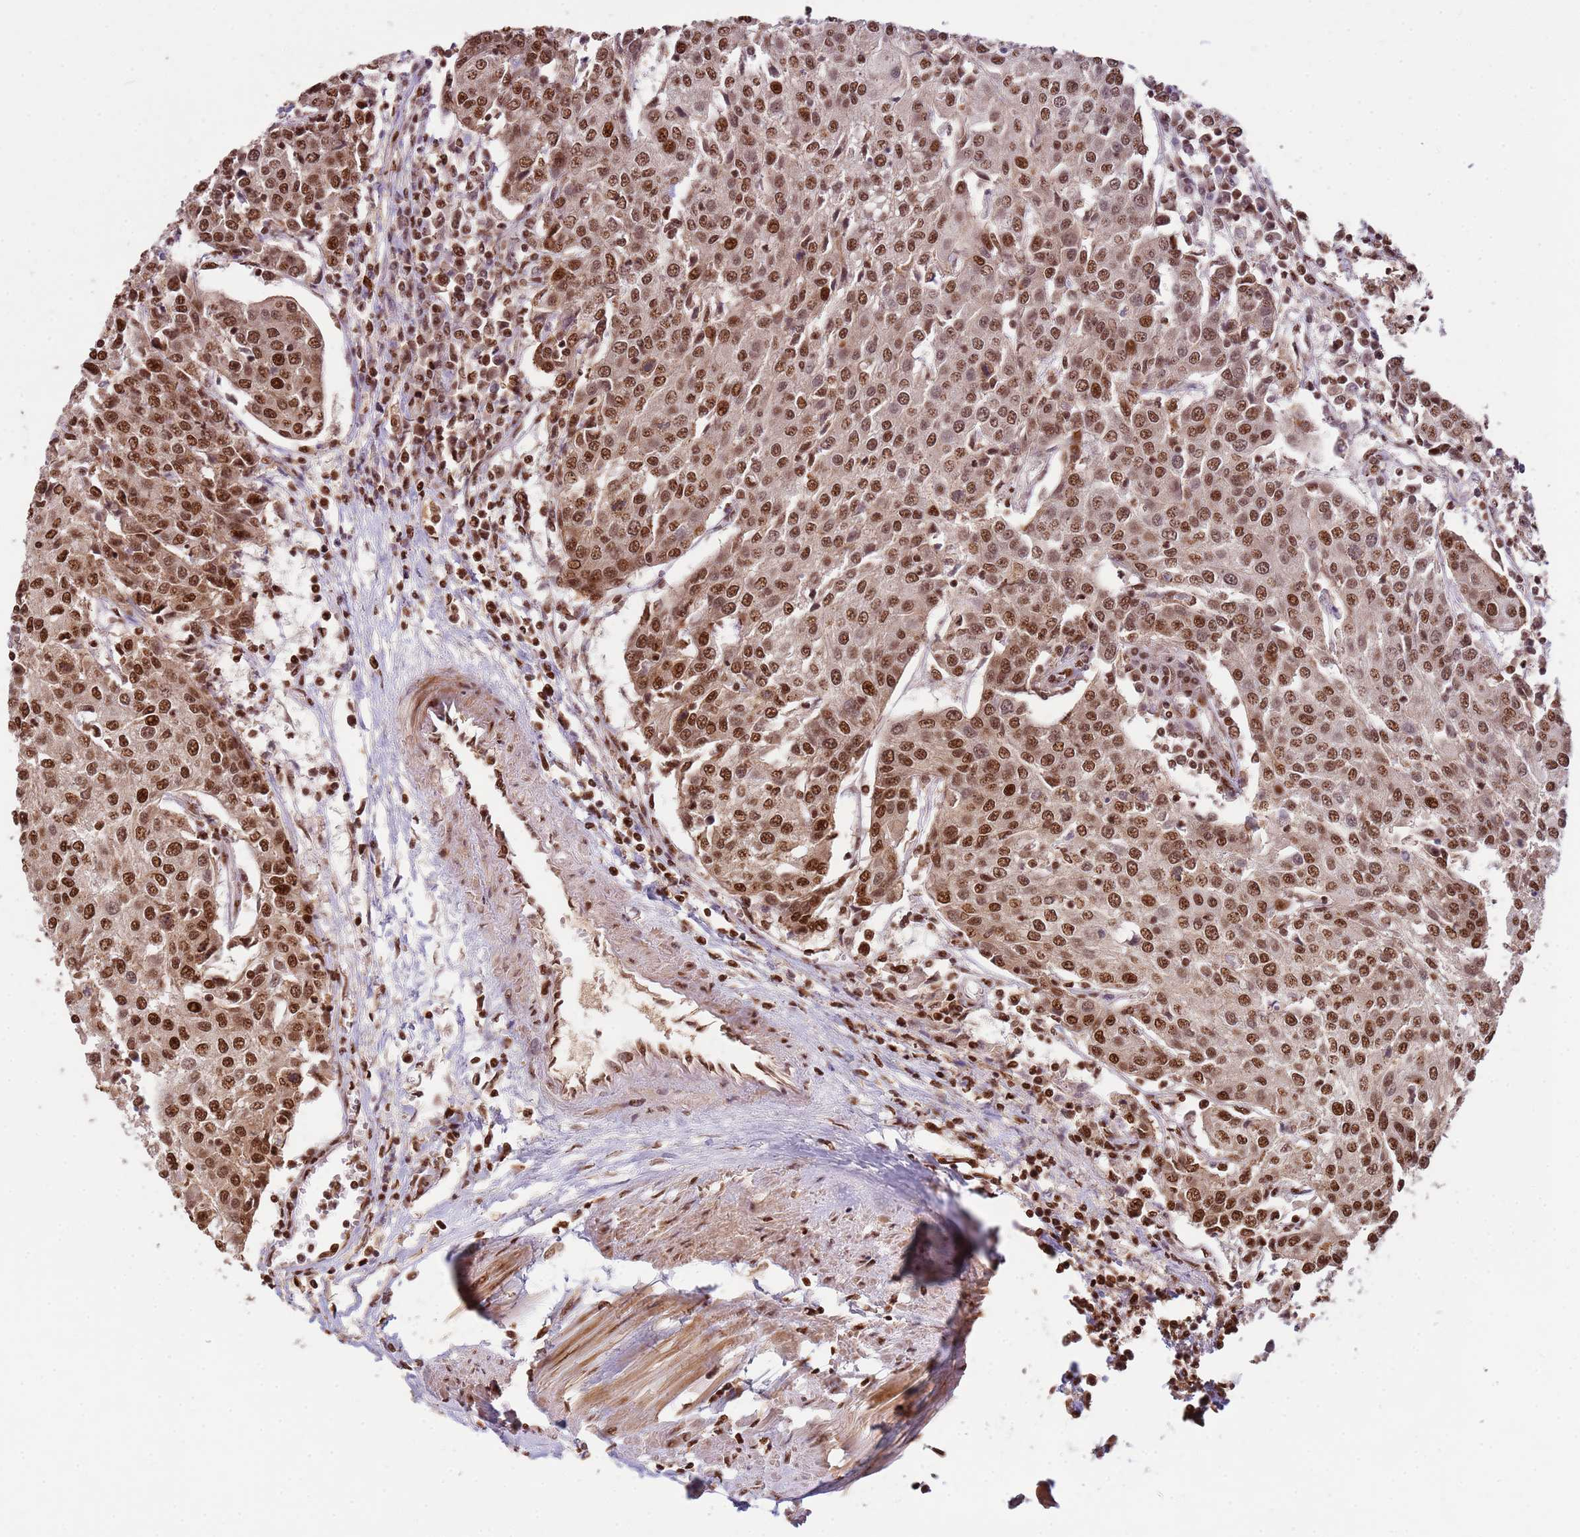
{"staining": {"intensity": "moderate", "quantity": ">75%", "location": "nuclear"}, "tissue": "urothelial cancer", "cell_type": "Tumor cells", "image_type": "cancer", "snomed": [{"axis": "morphology", "description": "Urothelial carcinoma, High grade"}, {"axis": "topography", "description": "Urinary bladder"}], "caption": "Urothelial cancer was stained to show a protein in brown. There is medium levels of moderate nuclear staining in about >75% of tumor cells. The protein of interest is shown in brown color, while the nuclei are stained blue.", "gene": "ZBTB12", "patient": {"sex": "female", "age": 85}}